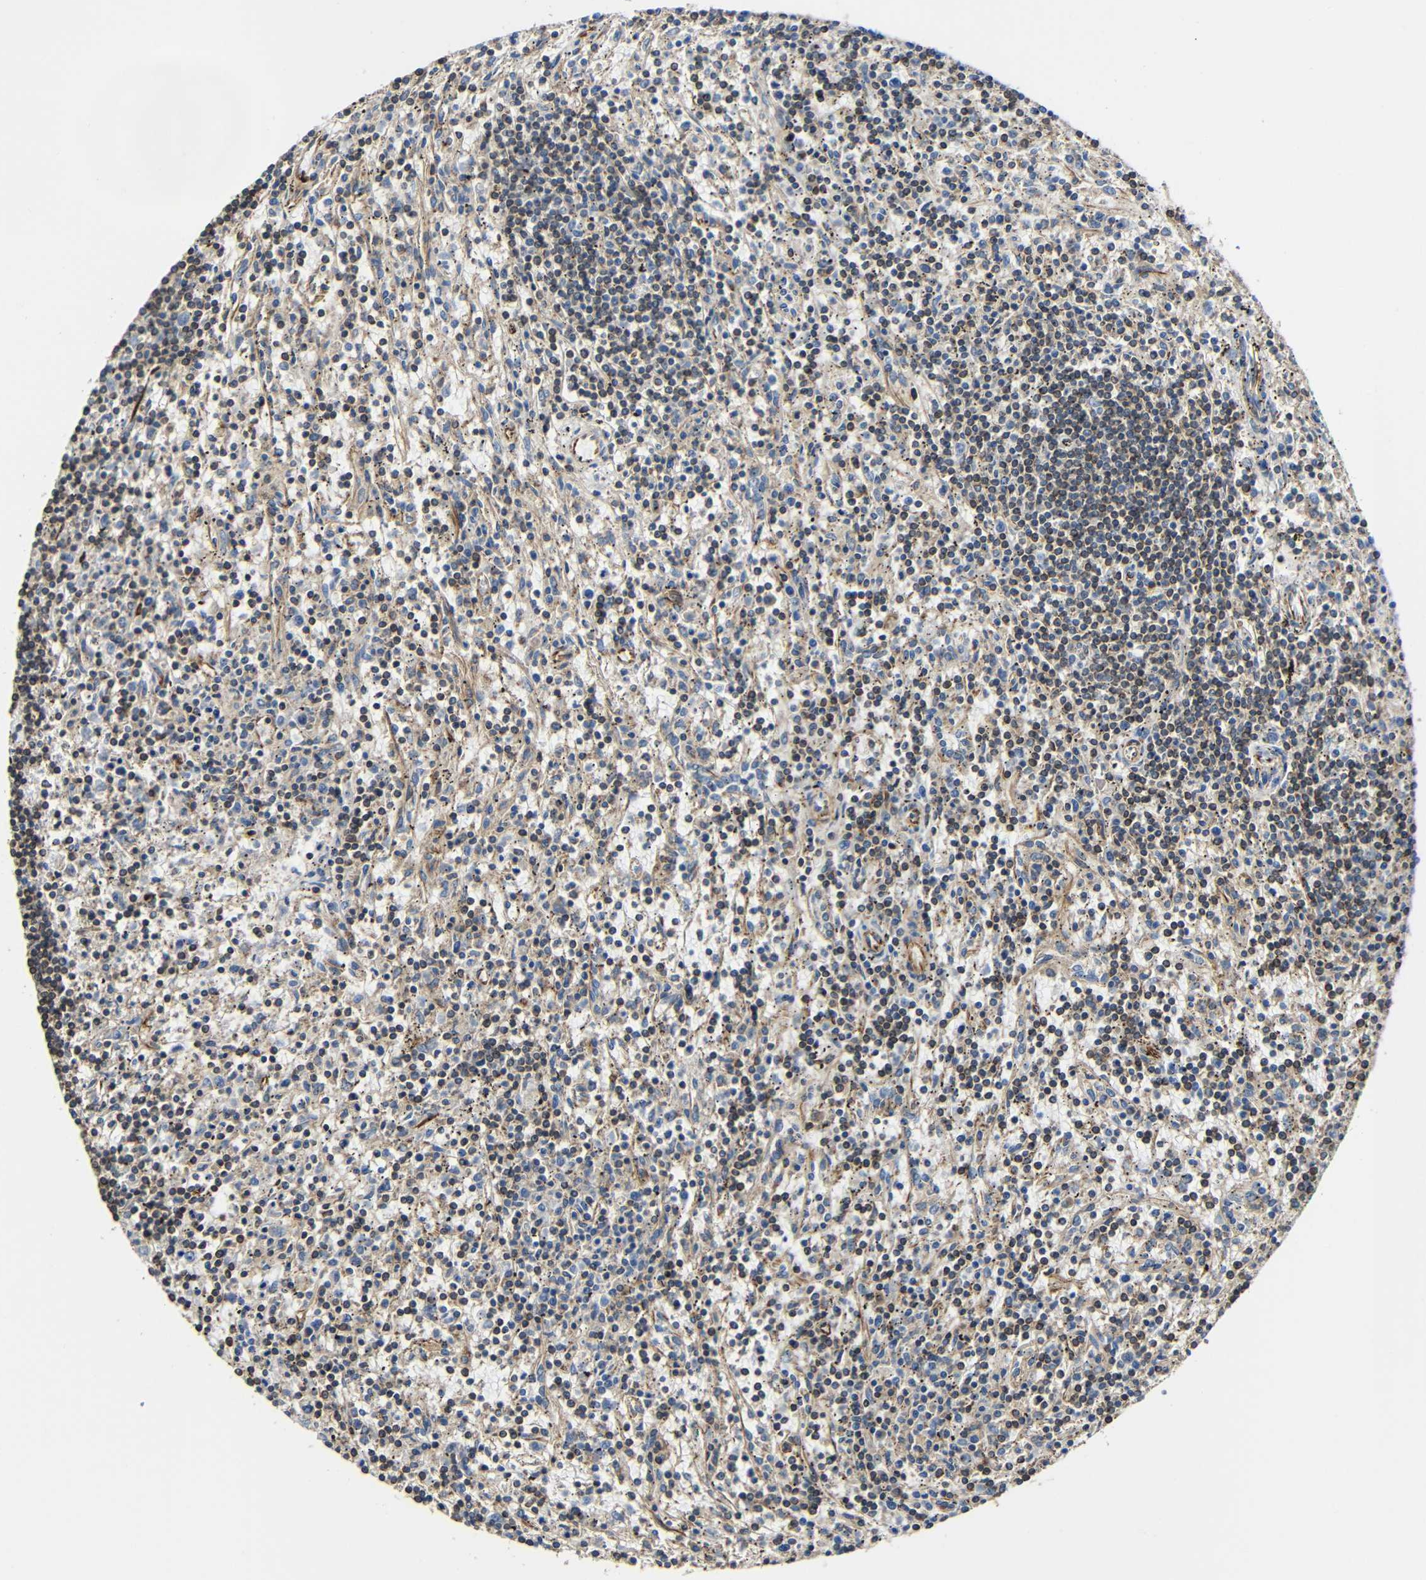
{"staining": {"intensity": "moderate", "quantity": "25%-75%", "location": "cytoplasmic/membranous"}, "tissue": "lymphoma", "cell_type": "Tumor cells", "image_type": "cancer", "snomed": [{"axis": "morphology", "description": "Malignant lymphoma, non-Hodgkin's type, Low grade"}, {"axis": "topography", "description": "Spleen"}], "caption": "Approximately 25%-75% of tumor cells in lymphoma exhibit moderate cytoplasmic/membranous protein expression as visualized by brown immunohistochemical staining.", "gene": "IGSF10", "patient": {"sex": "male", "age": 76}}